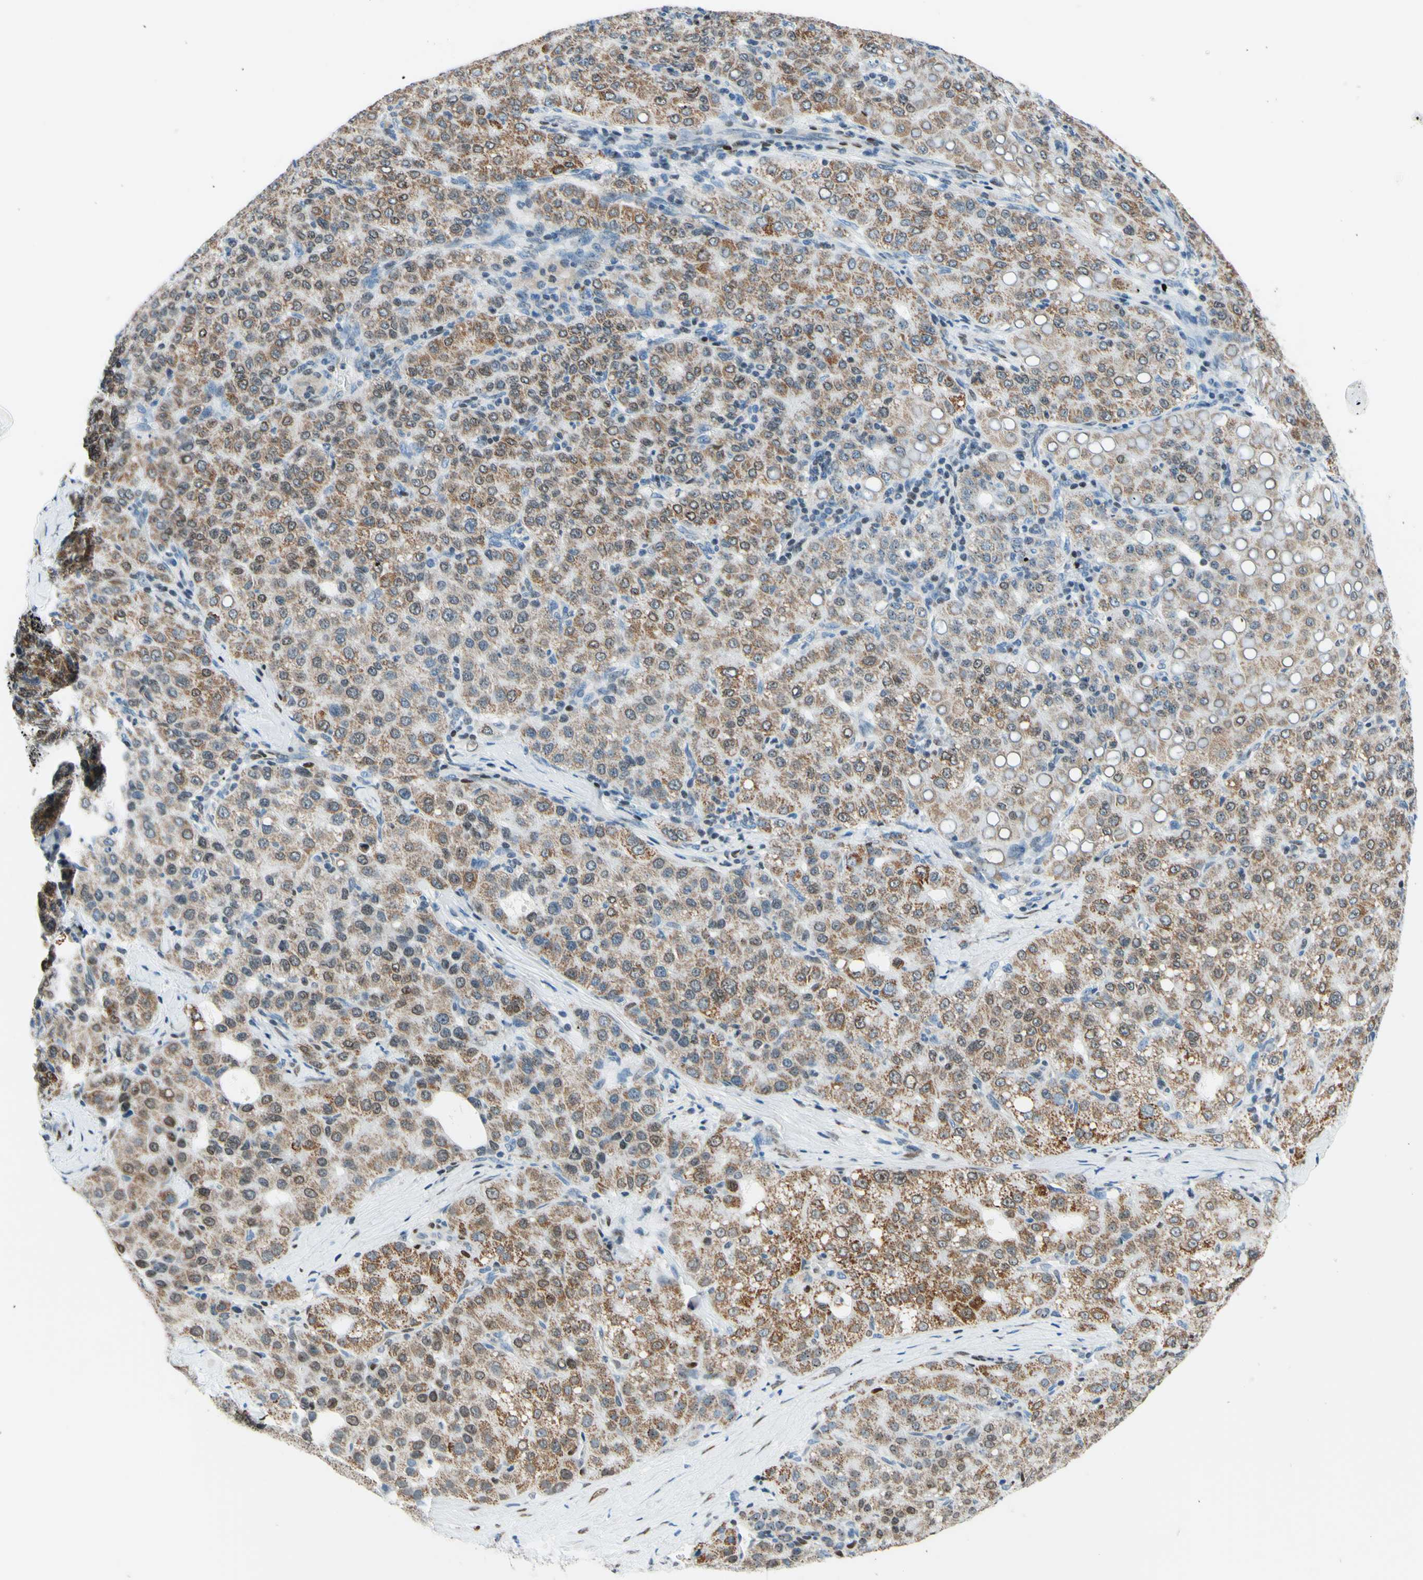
{"staining": {"intensity": "weak", "quantity": ">75%", "location": "cytoplasmic/membranous"}, "tissue": "liver cancer", "cell_type": "Tumor cells", "image_type": "cancer", "snomed": [{"axis": "morphology", "description": "Carcinoma, Hepatocellular, NOS"}, {"axis": "topography", "description": "Liver"}], "caption": "Immunohistochemistry image of neoplastic tissue: human hepatocellular carcinoma (liver) stained using IHC displays low levels of weak protein expression localized specifically in the cytoplasmic/membranous of tumor cells, appearing as a cytoplasmic/membranous brown color.", "gene": "CBX7", "patient": {"sex": "male", "age": 65}}